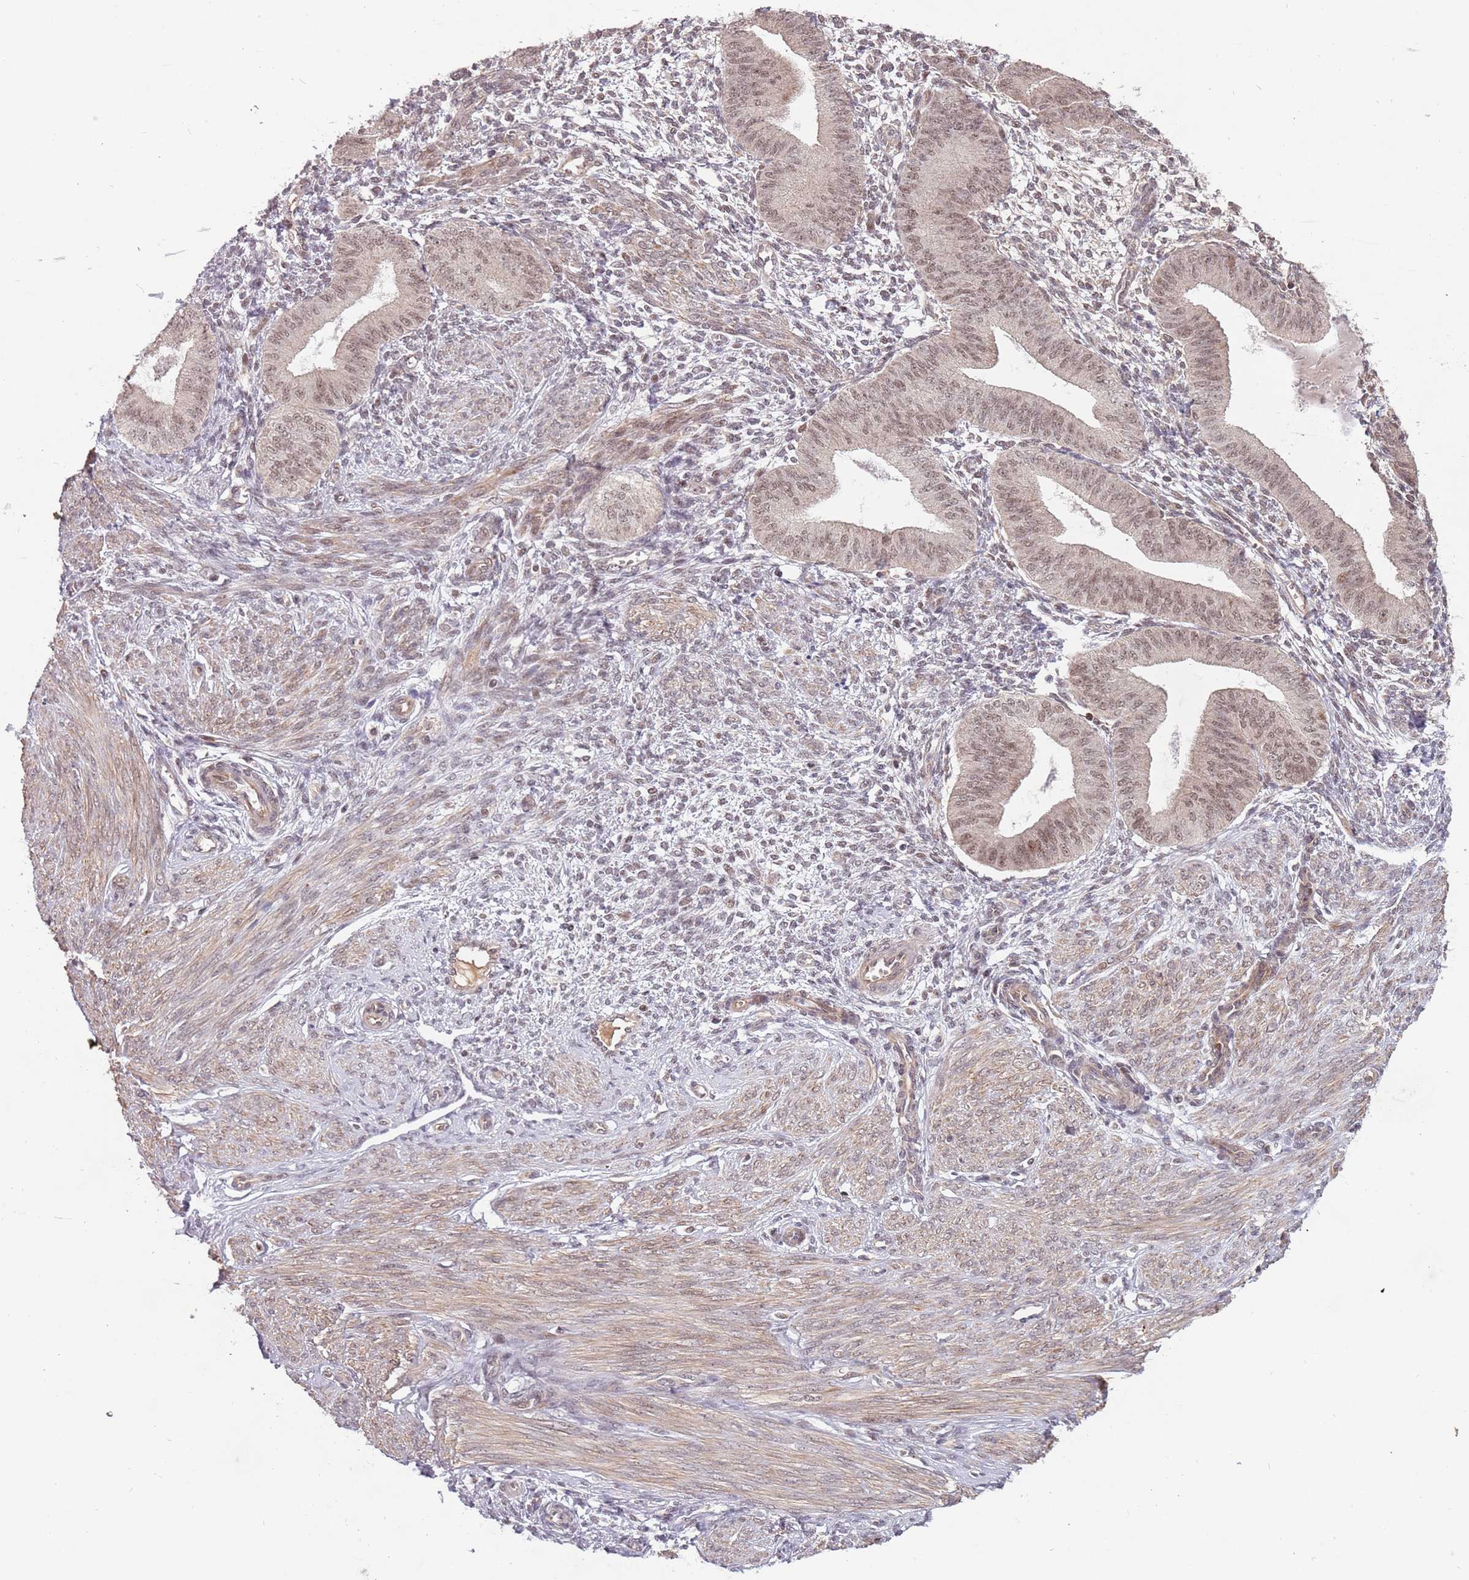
{"staining": {"intensity": "weak", "quantity": "<25%", "location": "cytoplasmic/membranous,nuclear"}, "tissue": "endometrium", "cell_type": "Cells in endometrial stroma", "image_type": "normal", "snomed": [{"axis": "morphology", "description": "Normal tissue, NOS"}, {"axis": "topography", "description": "Endometrium"}], "caption": "DAB (3,3'-diaminobenzidine) immunohistochemical staining of benign human endometrium displays no significant expression in cells in endometrial stroma.", "gene": "SUDS3", "patient": {"sex": "female", "age": 49}}